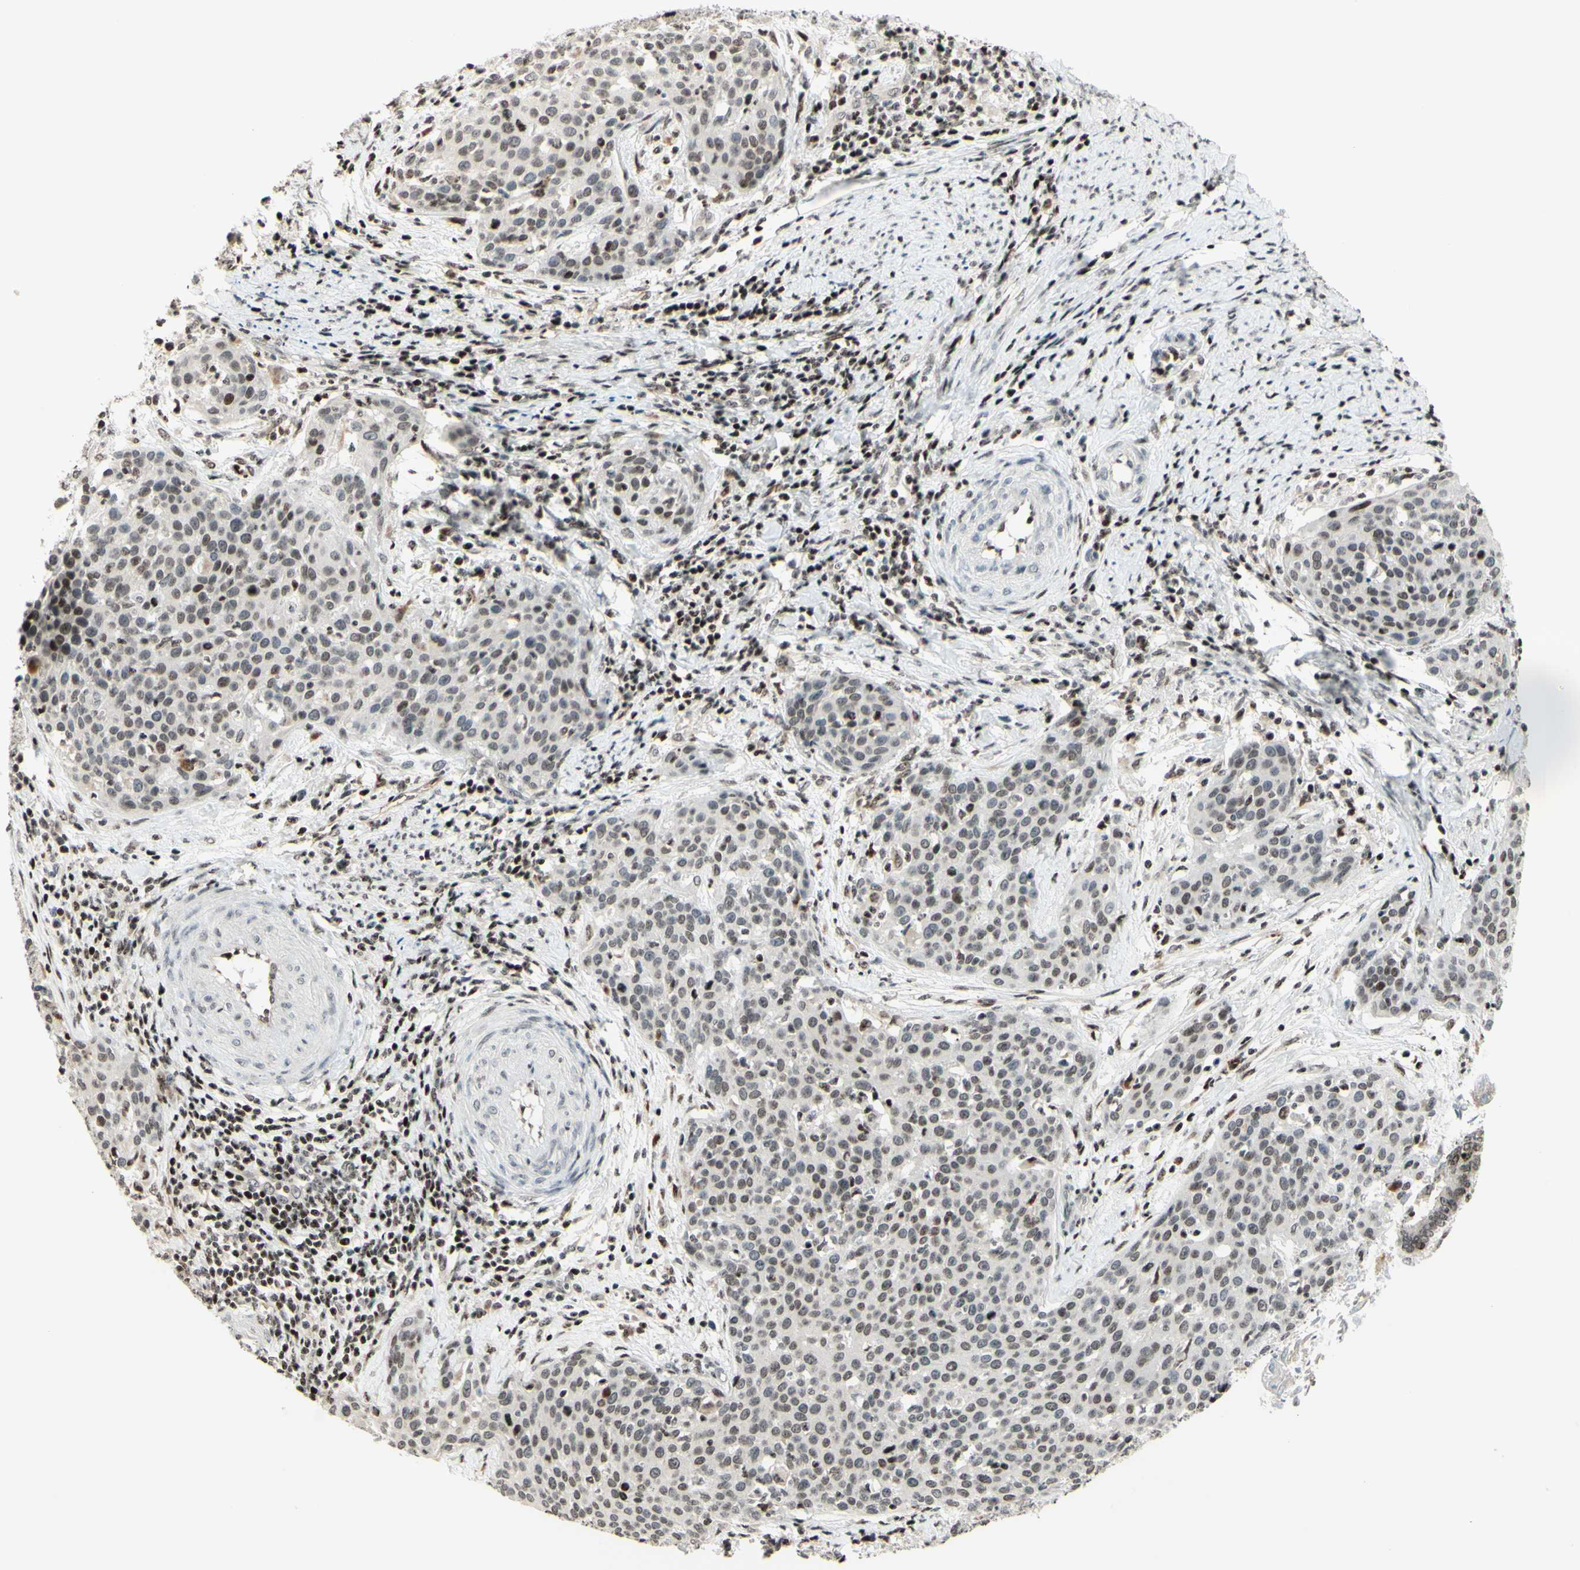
{"staining": {"intensity": "moderate", "quantity": "25%-75%", "location": "nuclear"}, "tissue": "cervical cancer", "cell_type": "Tumor cells", "image_type": "cancer", "snomed": [{"axis": "morphology", "description": "Squamous cell carcinoma, NOS"}, {"axis": "topography", "description": "Cervix"}], "caption": "A brown stain labels moderate nuclear expression of a protein in human squamous cell carcinoma (cervical) tumor cells.", "gene": "CDKL5", "patient": {"sex": "female", "age": 38}}